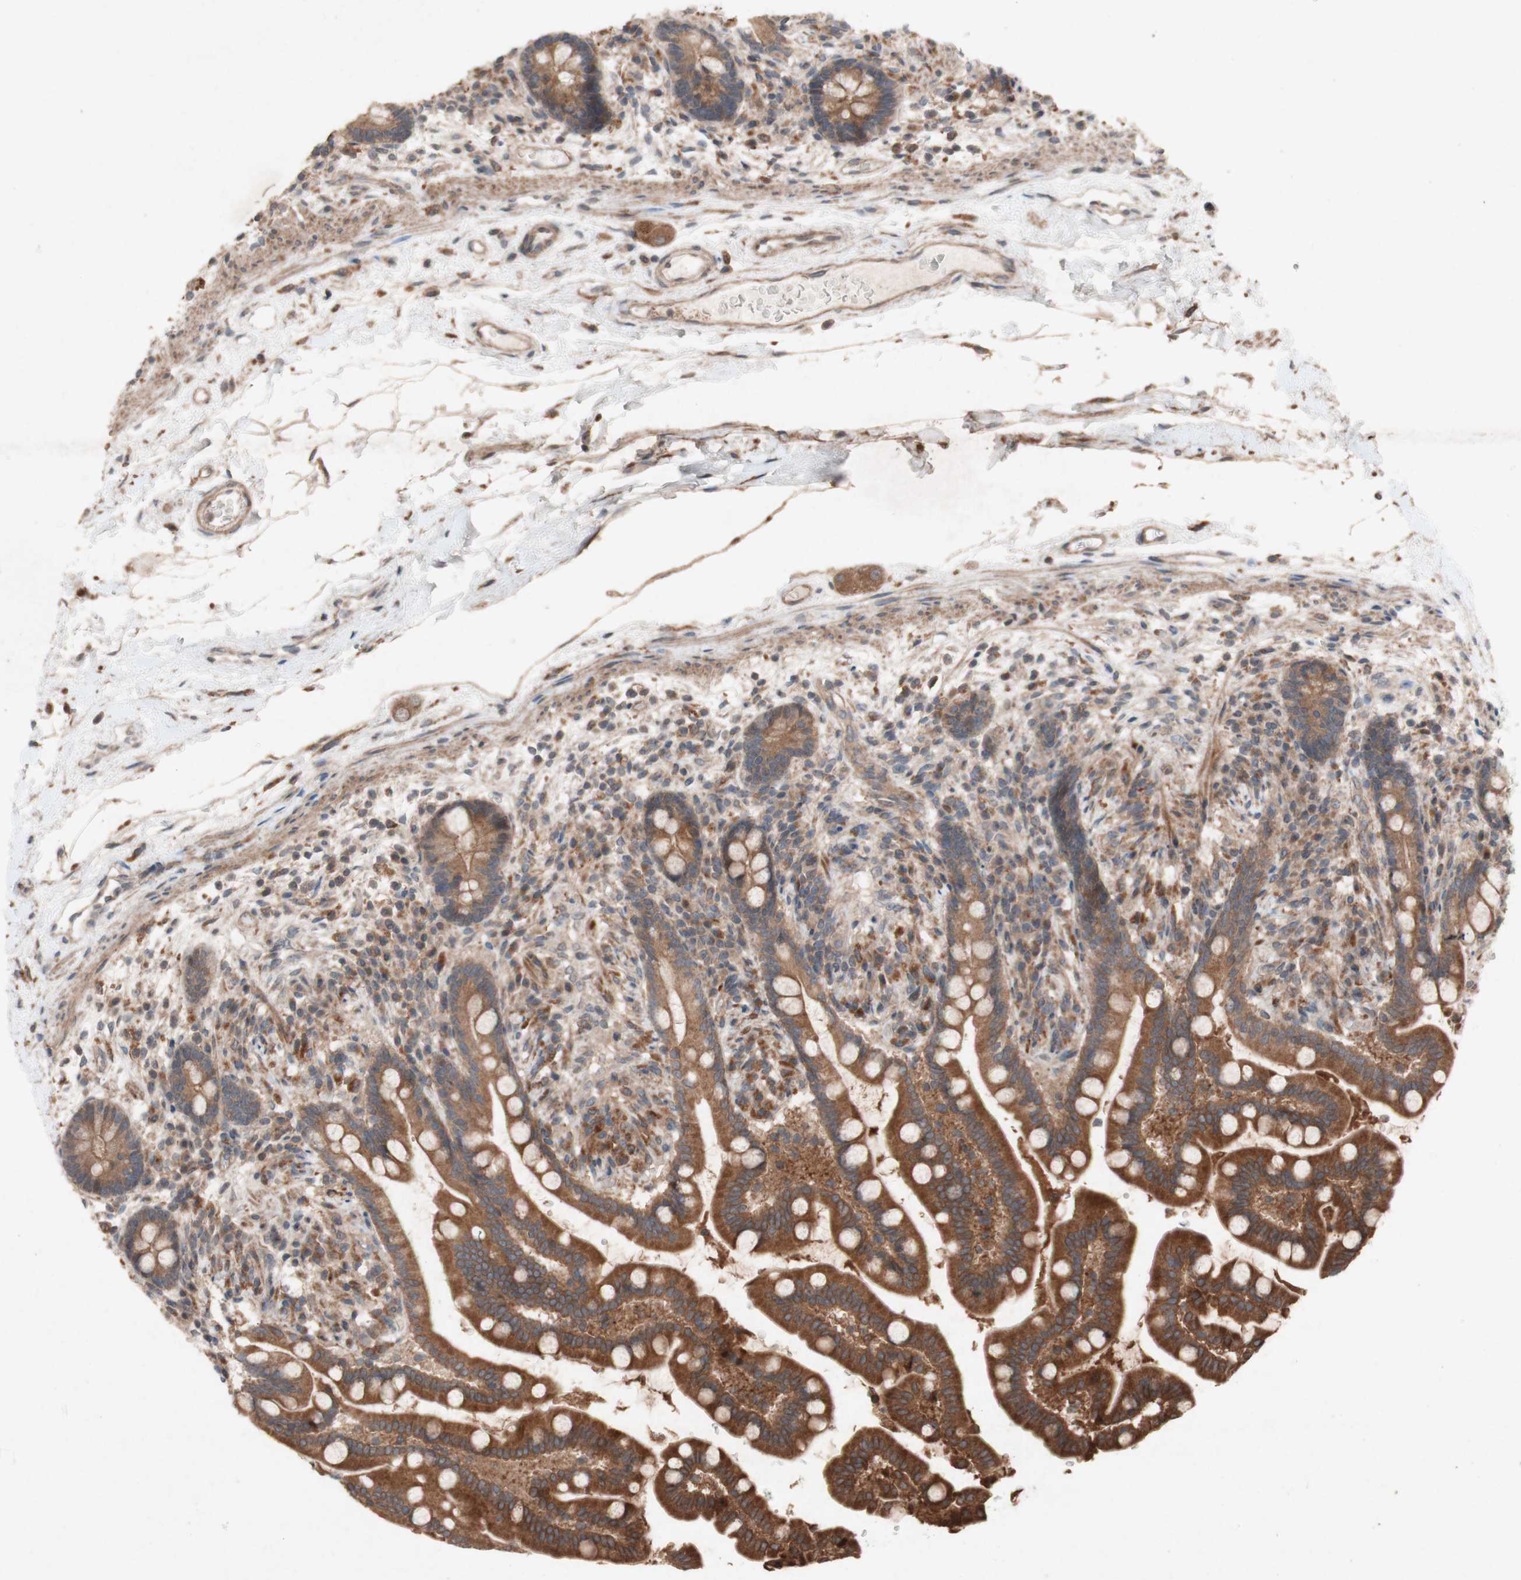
{"staining": {"intensity": "moderate", "quantity": ">75%", "location": "cytoplasmic/membranous"}, "tissue": "colon", "cell_type": "Endothelial cells", "image_type": "normal", "snomed": [{"axis": "morphology", "description": "Normal tissue, NOS"}, {"axis": "topography", "description": "Colon"}], "caption": "Immunohistochemical staining of unremarkable human colon exhibits >75% levels of moderate cytoplasmic/membranous protein positivity in about >75% of endothelial cells. Using DAB (brown) and hematoxylin (blue) stains, captured at high magnification using brightfield microscopy.", "gene": "ATP6V1F", "patient": {"sex": "male", "age": 73}}